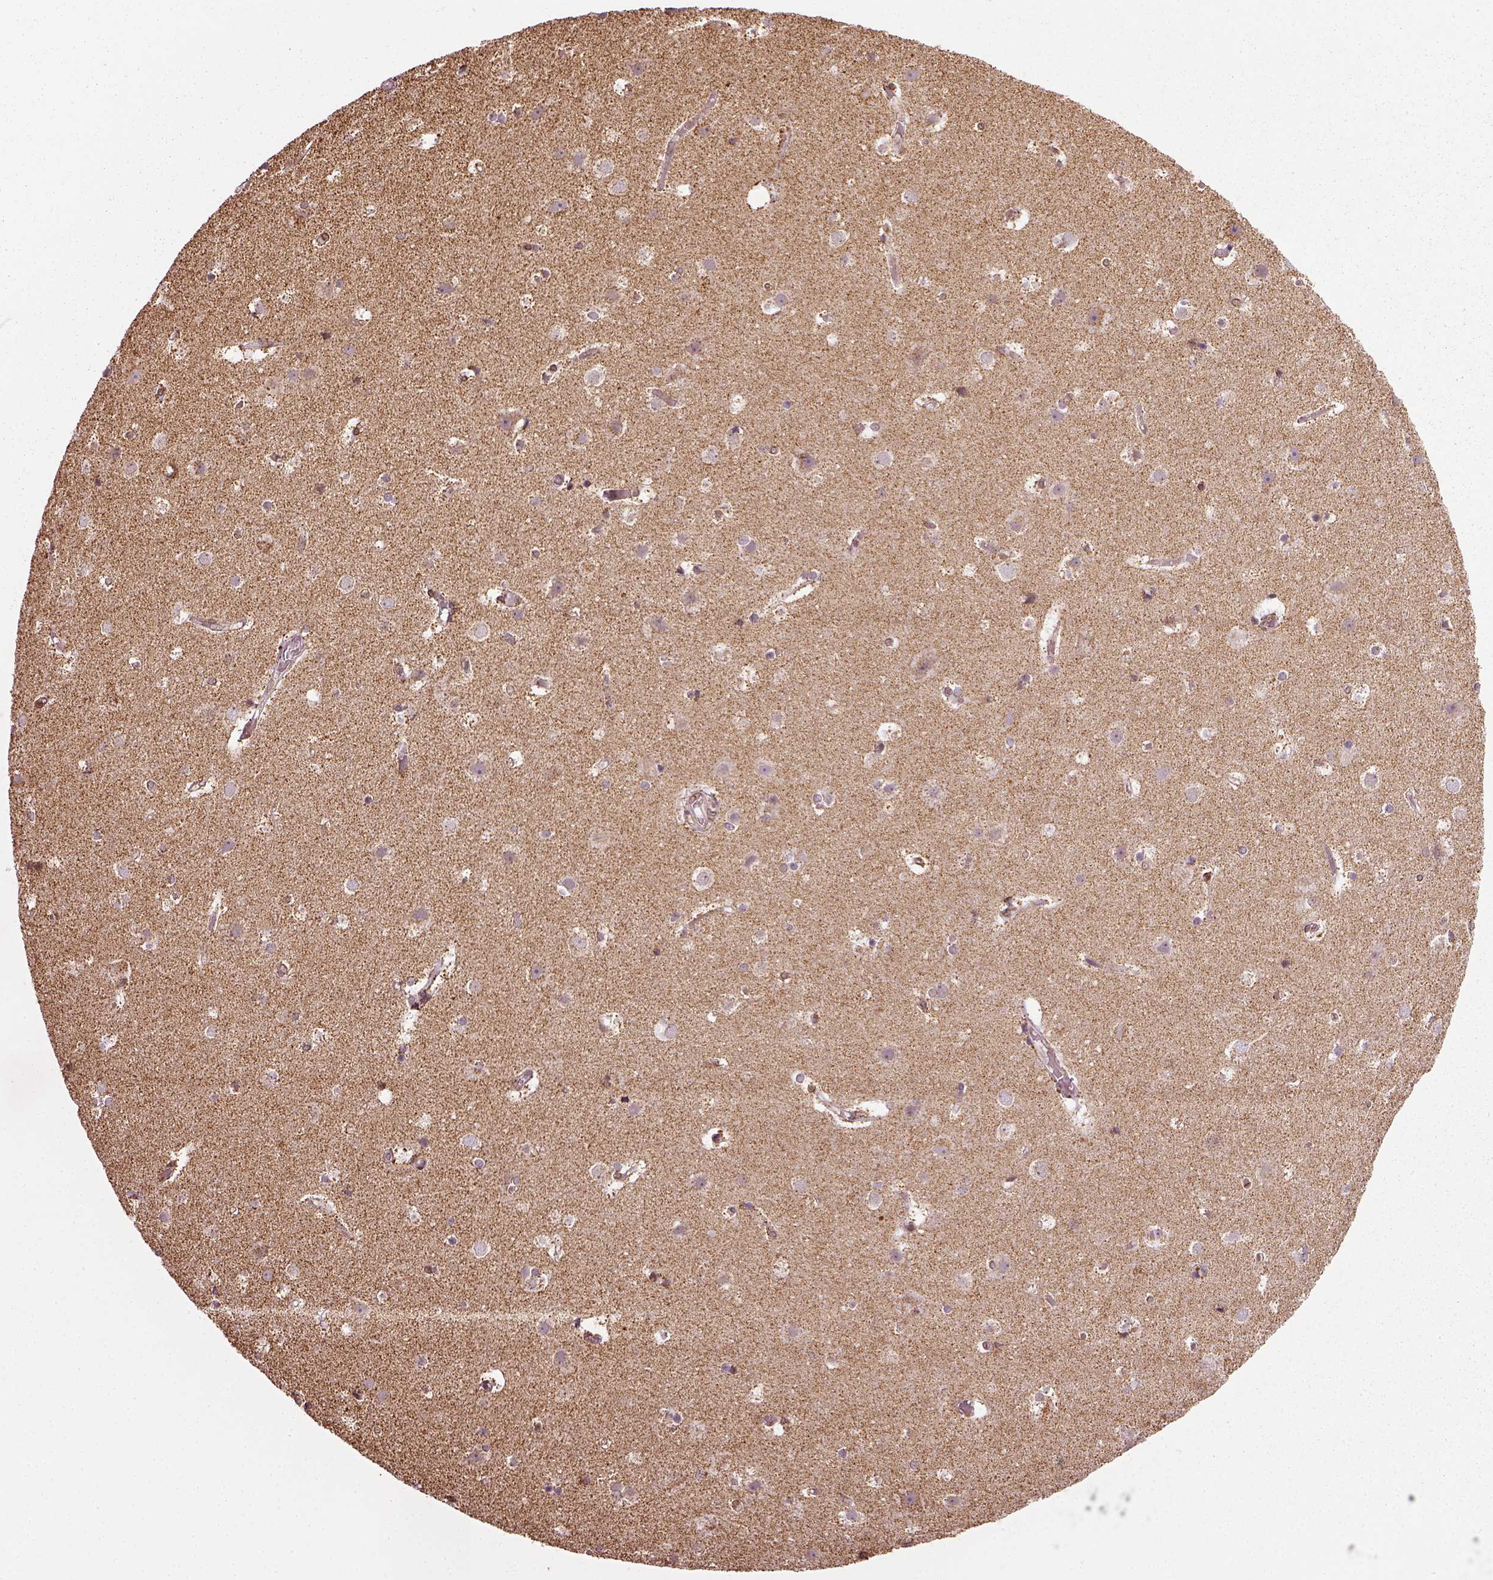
{"staining": {"intensity": "negative", "quantity": "none", "location": "none"}, "tissue": "cerebral cortex", "cell_type": "Endothelial cells", "image_type": "normal", "snomed": [{"axis": "morphology", "description": "Normal tissue, NOS"}, {"axis": "topography", "description": "Cerebral cortex"}], "caption": "High power microscopy micrograph of an immunohistochemistry (IHC) histopathology image of benign cerebral cortex, revealing no significant positivity in endothelial cells.", "gene": "ACOT2", "patient": {"sex": "female", "age": 52}}